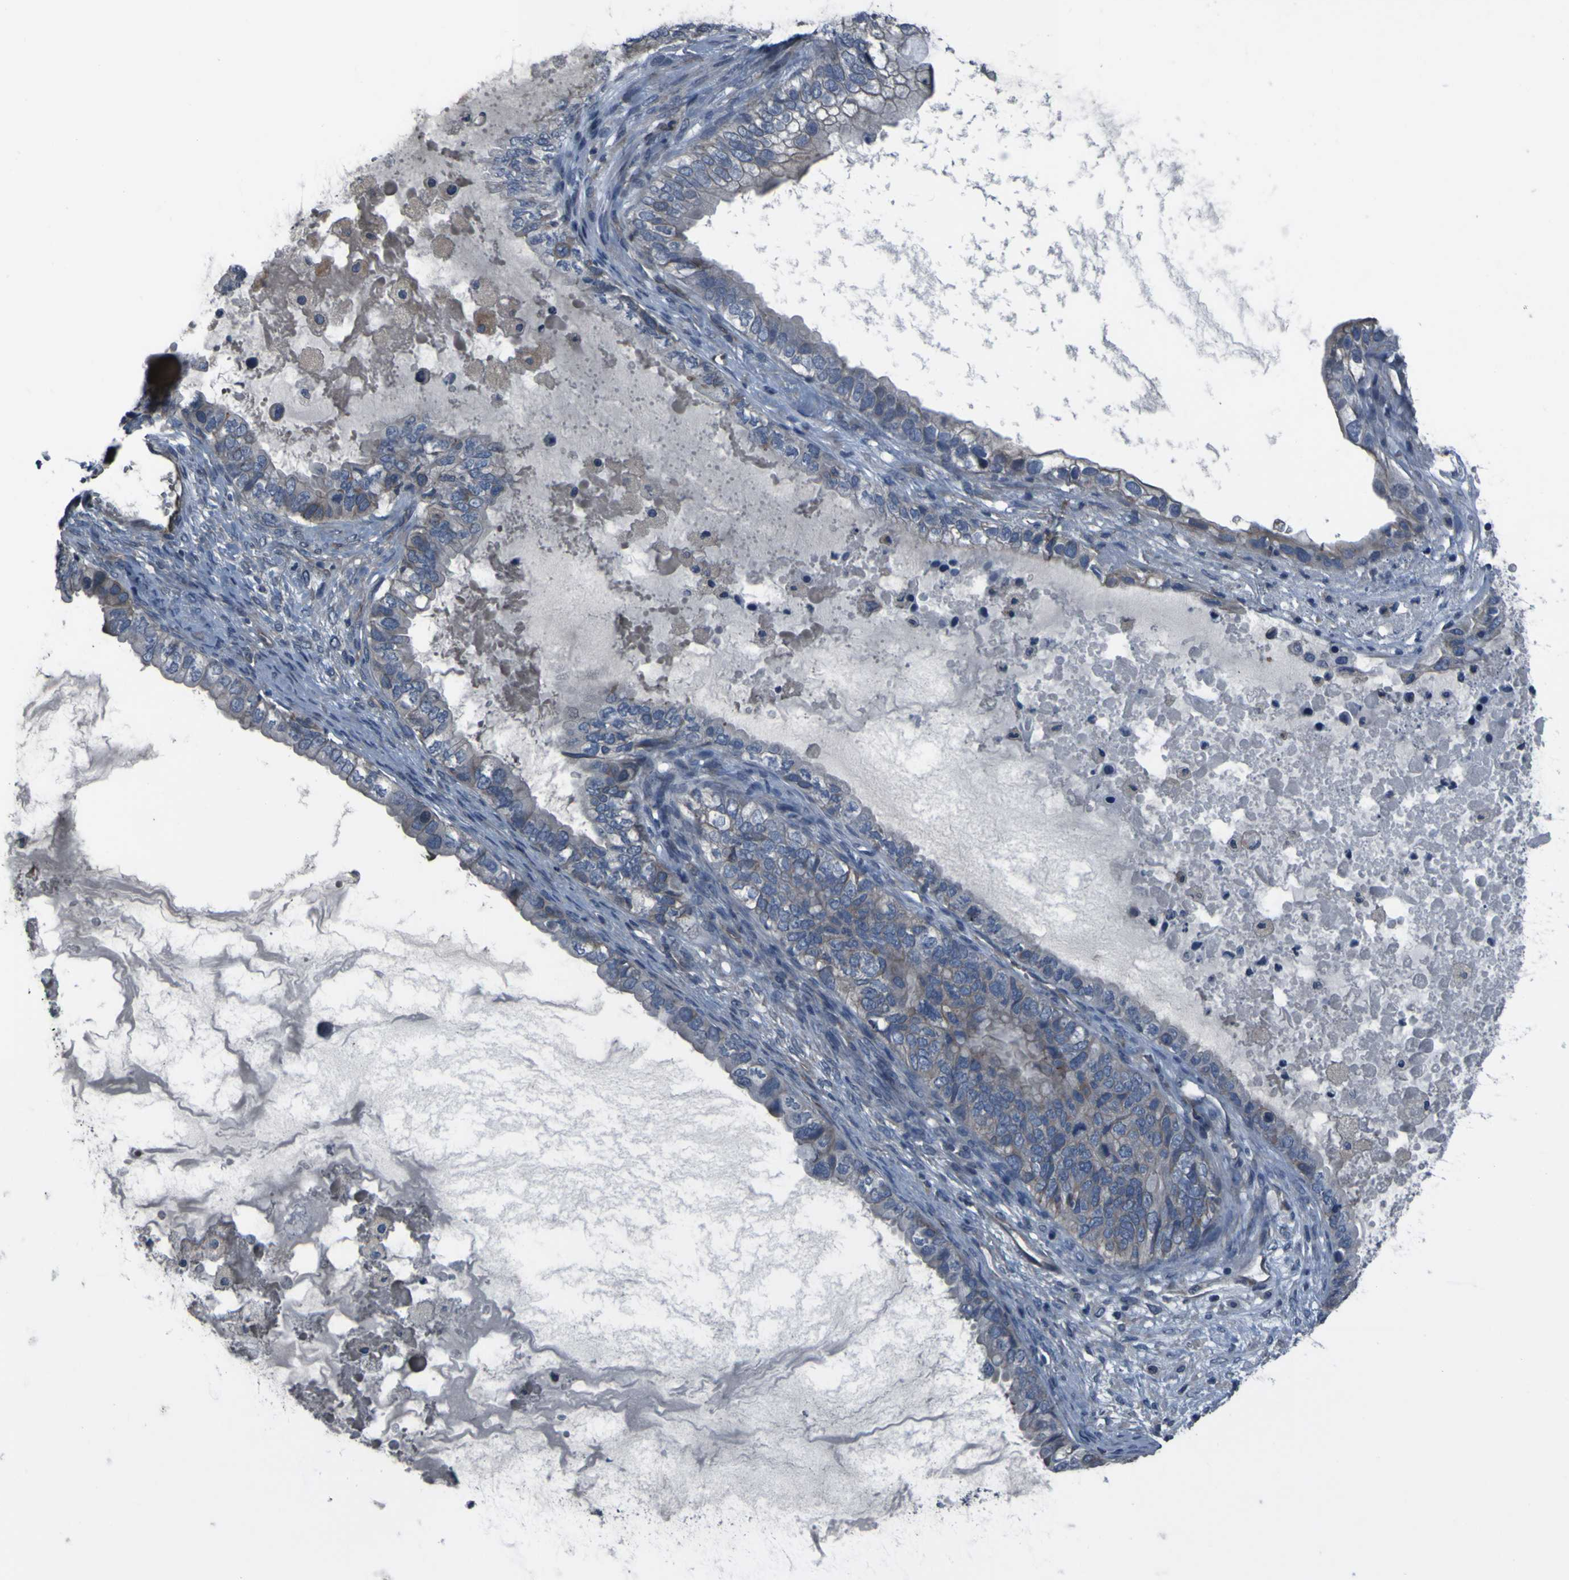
{"staining": {"intensity": "weak", "quantity": ">75%", "location": "cytoplasmic/membranous"}, "tissue": "ovarian cancer", "cell_type": "Tumor cells", "image_type": "cancer", "snomed": [{"axis": "morphology", "description": "Cystadenocarcinoma, mucinous, NOS"}, {"axis": "topography", "description": "Ovary"}], "caption": "Weak cytoplasmic/membranous expression is present in about >75% of tumor cells in mucinous cystadenocarcinoma (ovarian). (Stains: DAB (3,3'-diaminobenzidine) in brown, nuclei in blue, Microscopy: brightfield microscopy at high magnification).", "gene": "GRAMD1A", "patient": {"sex": "female", "age": 80}}